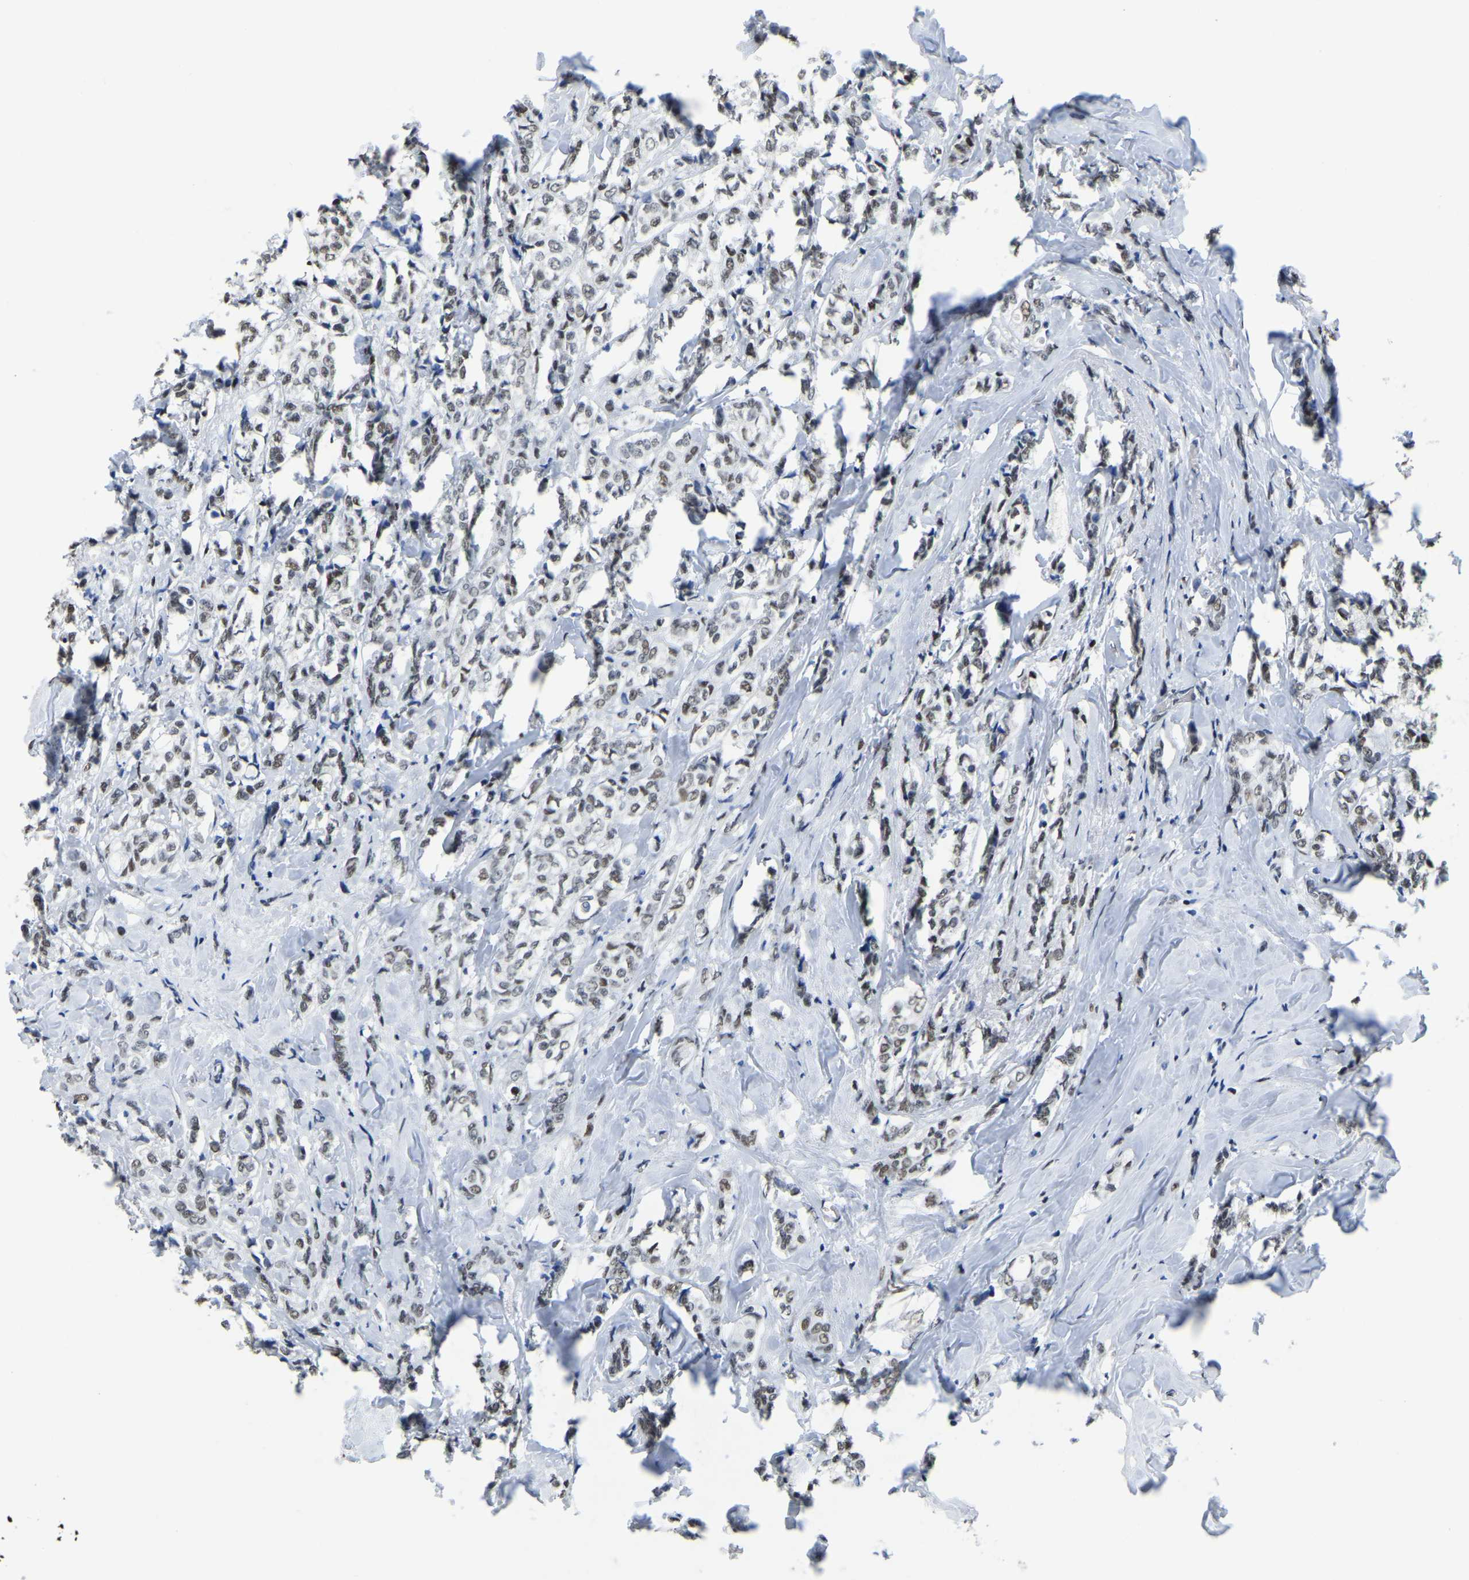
{"staining": {"intensity": "moderate", "quantity": ">75%", "location": "nuclear"}, "tissue": "breast cancer", "cell_type": "Tumor cells", "image_type": "cancer", "snomed": [{"axis": "morphology", "description": "Lobular carcinoma"}, {"axis": "topography", "description": "Breast"}], "caption": "A high-resolution image shows IHC staining of lobular carcinoma (breast), which displays moderate nuclear expression in about >75% of tumor cells. Nuclei are stained in blue.", "gene": "UBA1", "patient": {"sex": "female", "age": 60}}